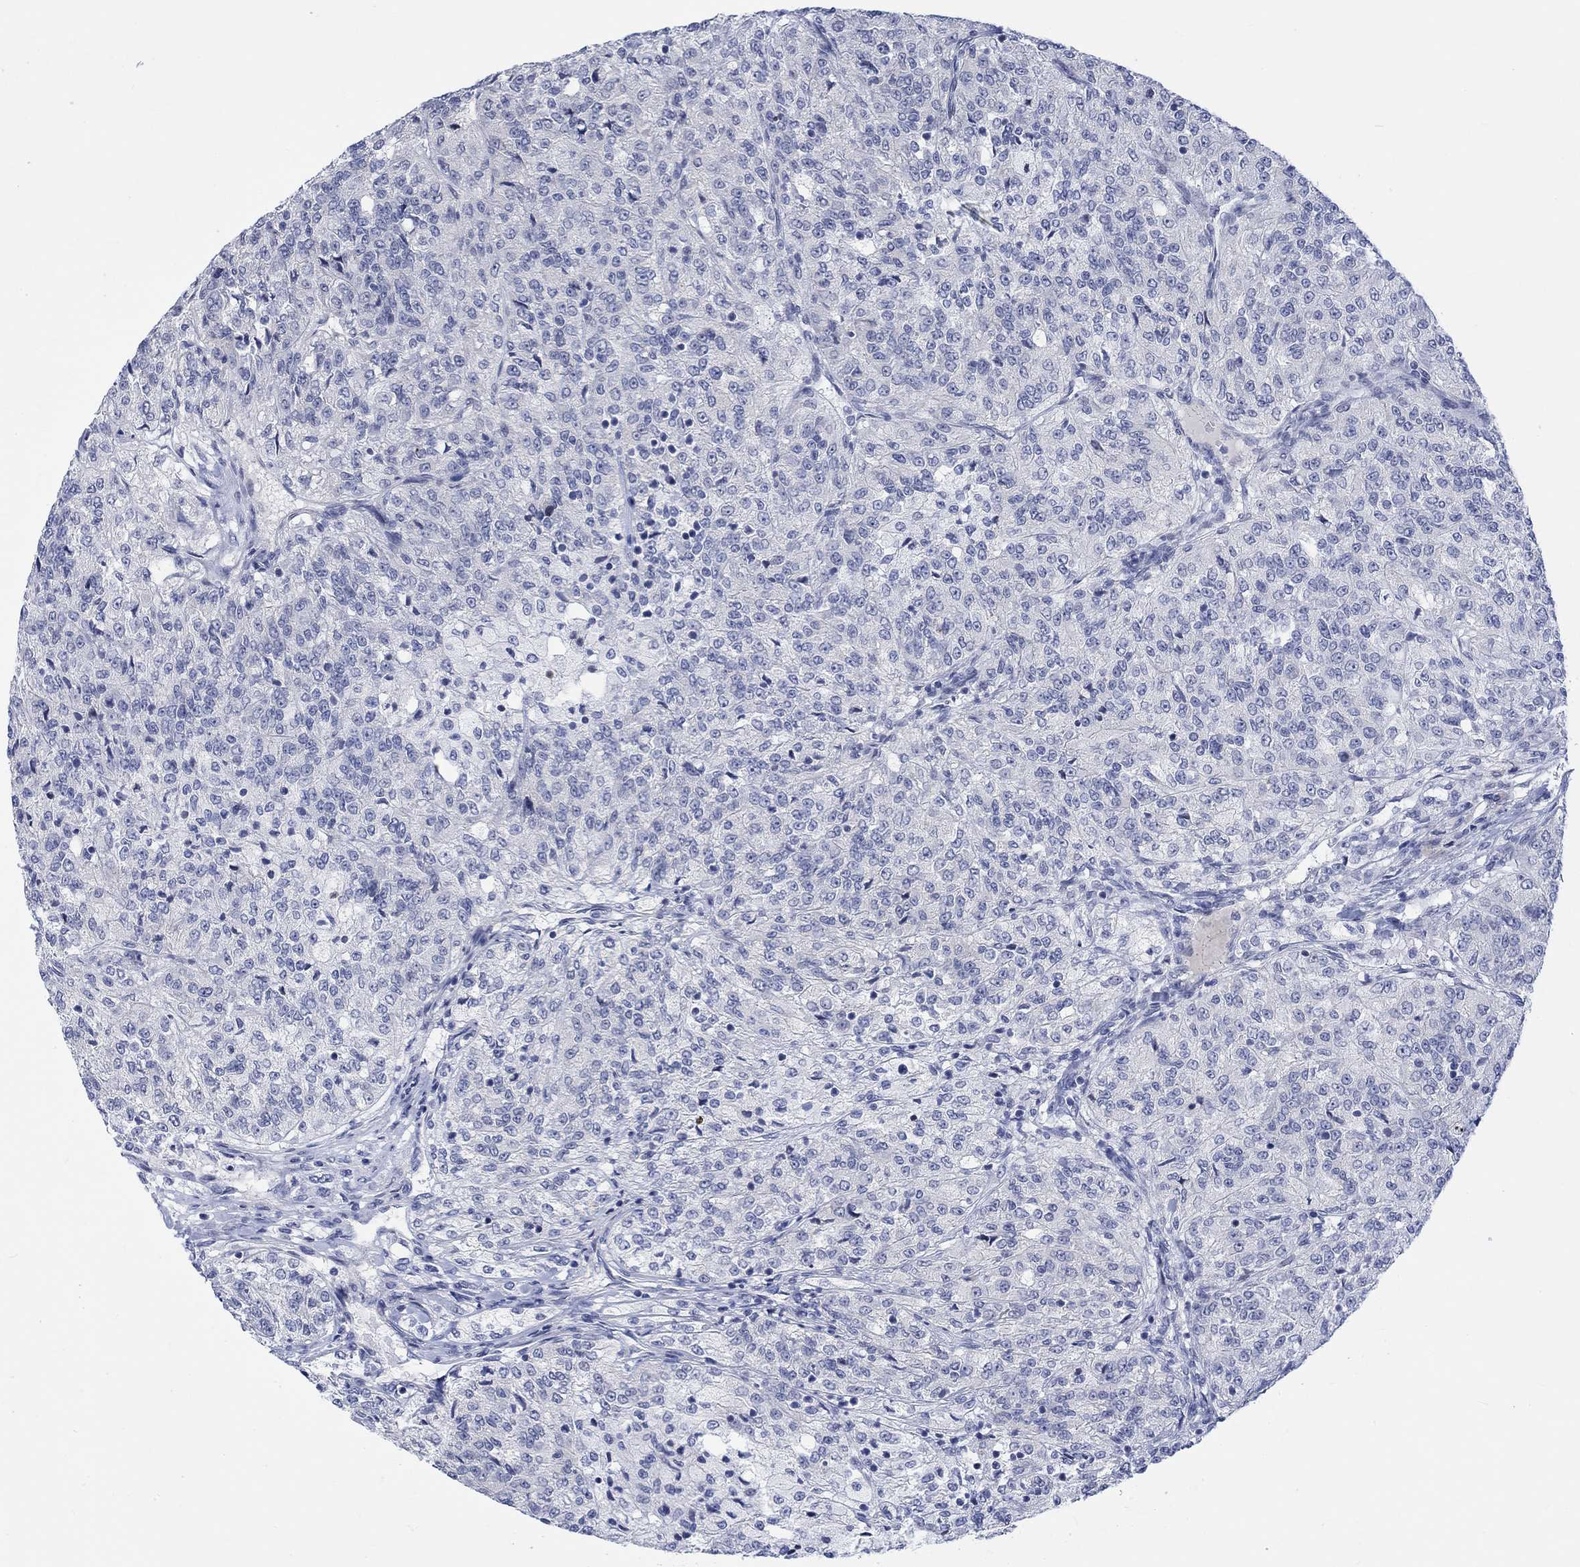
{"staining": {"intensity": "negative", "quantity": "none", "location": "none"}, "tissue": "renal cancer", "cell_type": "Tumor cells", "image_type": "cancer", "snomed": [{"axis": "morphology", "description": "Adenocarcinoma, NOS"}, {"axis": "topography", "description": "Kidney"}], "caption": "Renal cancer (adenocarcinoma) was stained to show a protein in brown. There is no significant staining in tumor cells.", "gene": "DCX", "patient": {"sex": "female", "age": 63}}